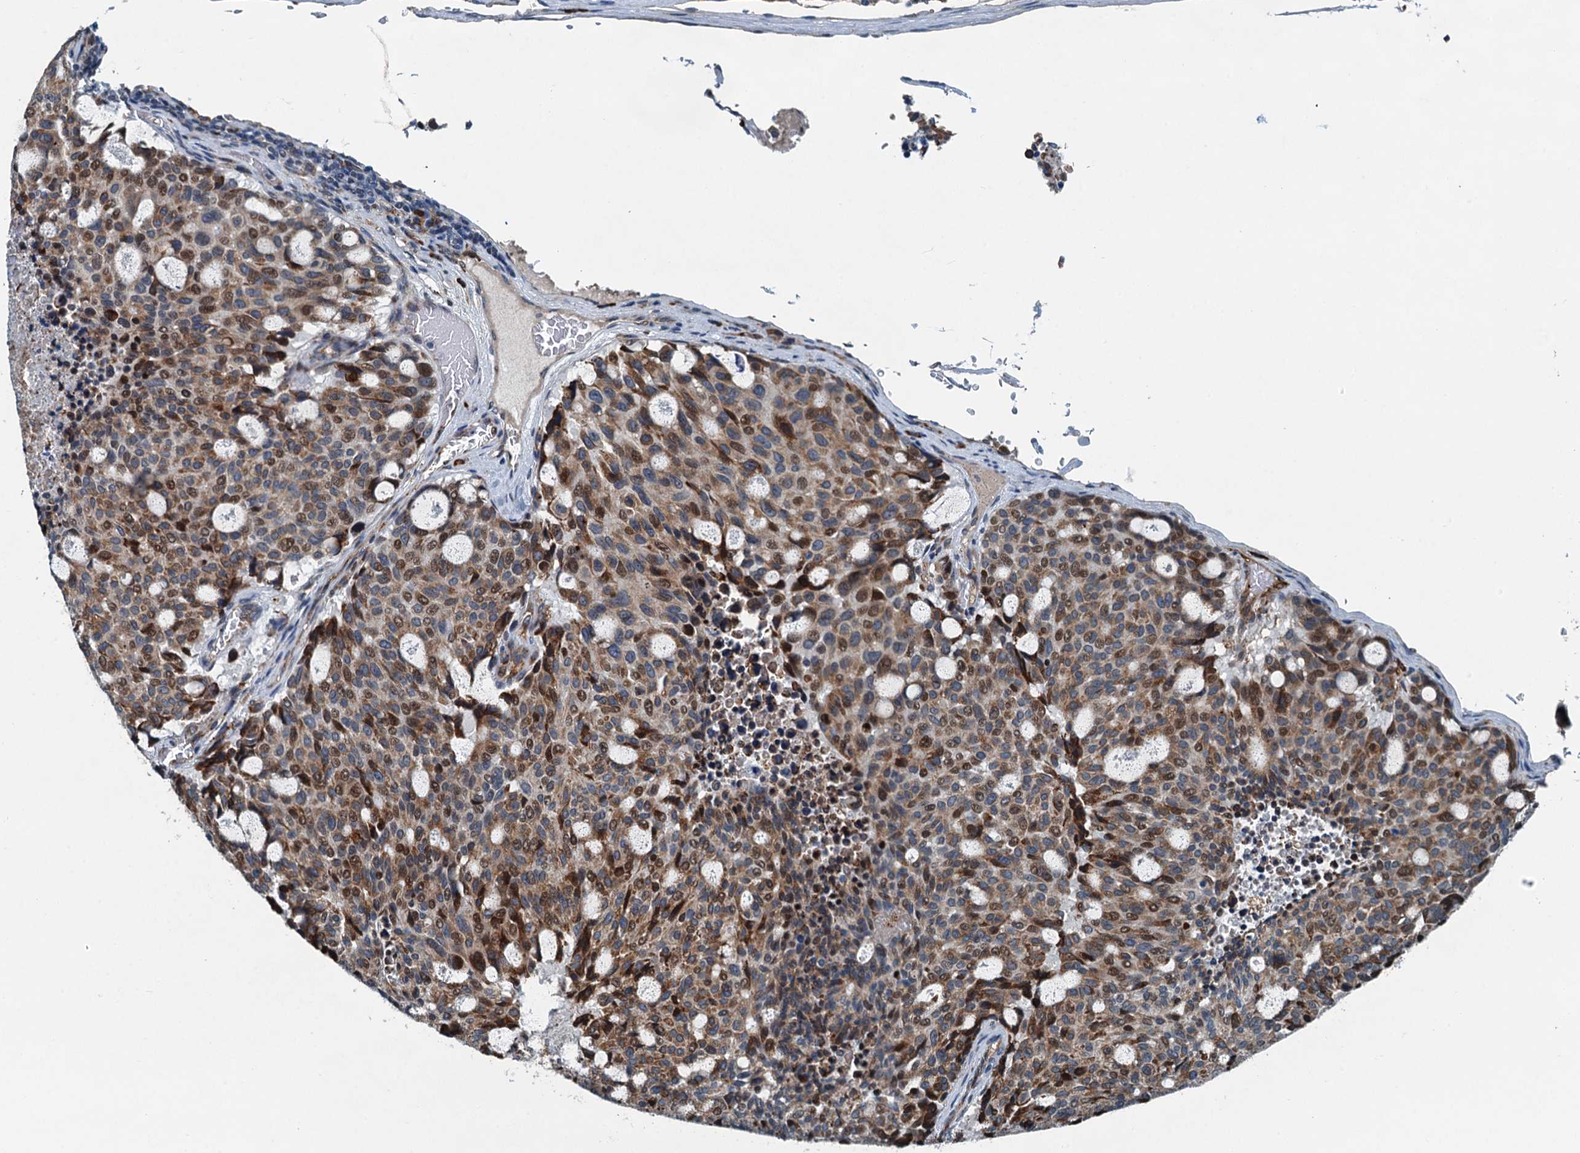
{"staining": {"intensity": "moderate", "quantity": ">75%", "location": "cytoplasmic/membranous,nuclear"}, "tissue": "carcinoid", "cell_type": "Tumor cells", "image_type": "cancer", "snomed": [{"axis": "morphology", "description": "Carcinoid, malignant, NOS"}, {"axis": "topography", "description": "Pancreas"}], "caption": "IHC of human malignant carcinoid exhibits medium levels of moderate cytoplasmic/membranous and nuclear expression in about >75% of tumor cells.", "gene": "TAMALIN", "patient": {"sex": "female", "age": 54}}